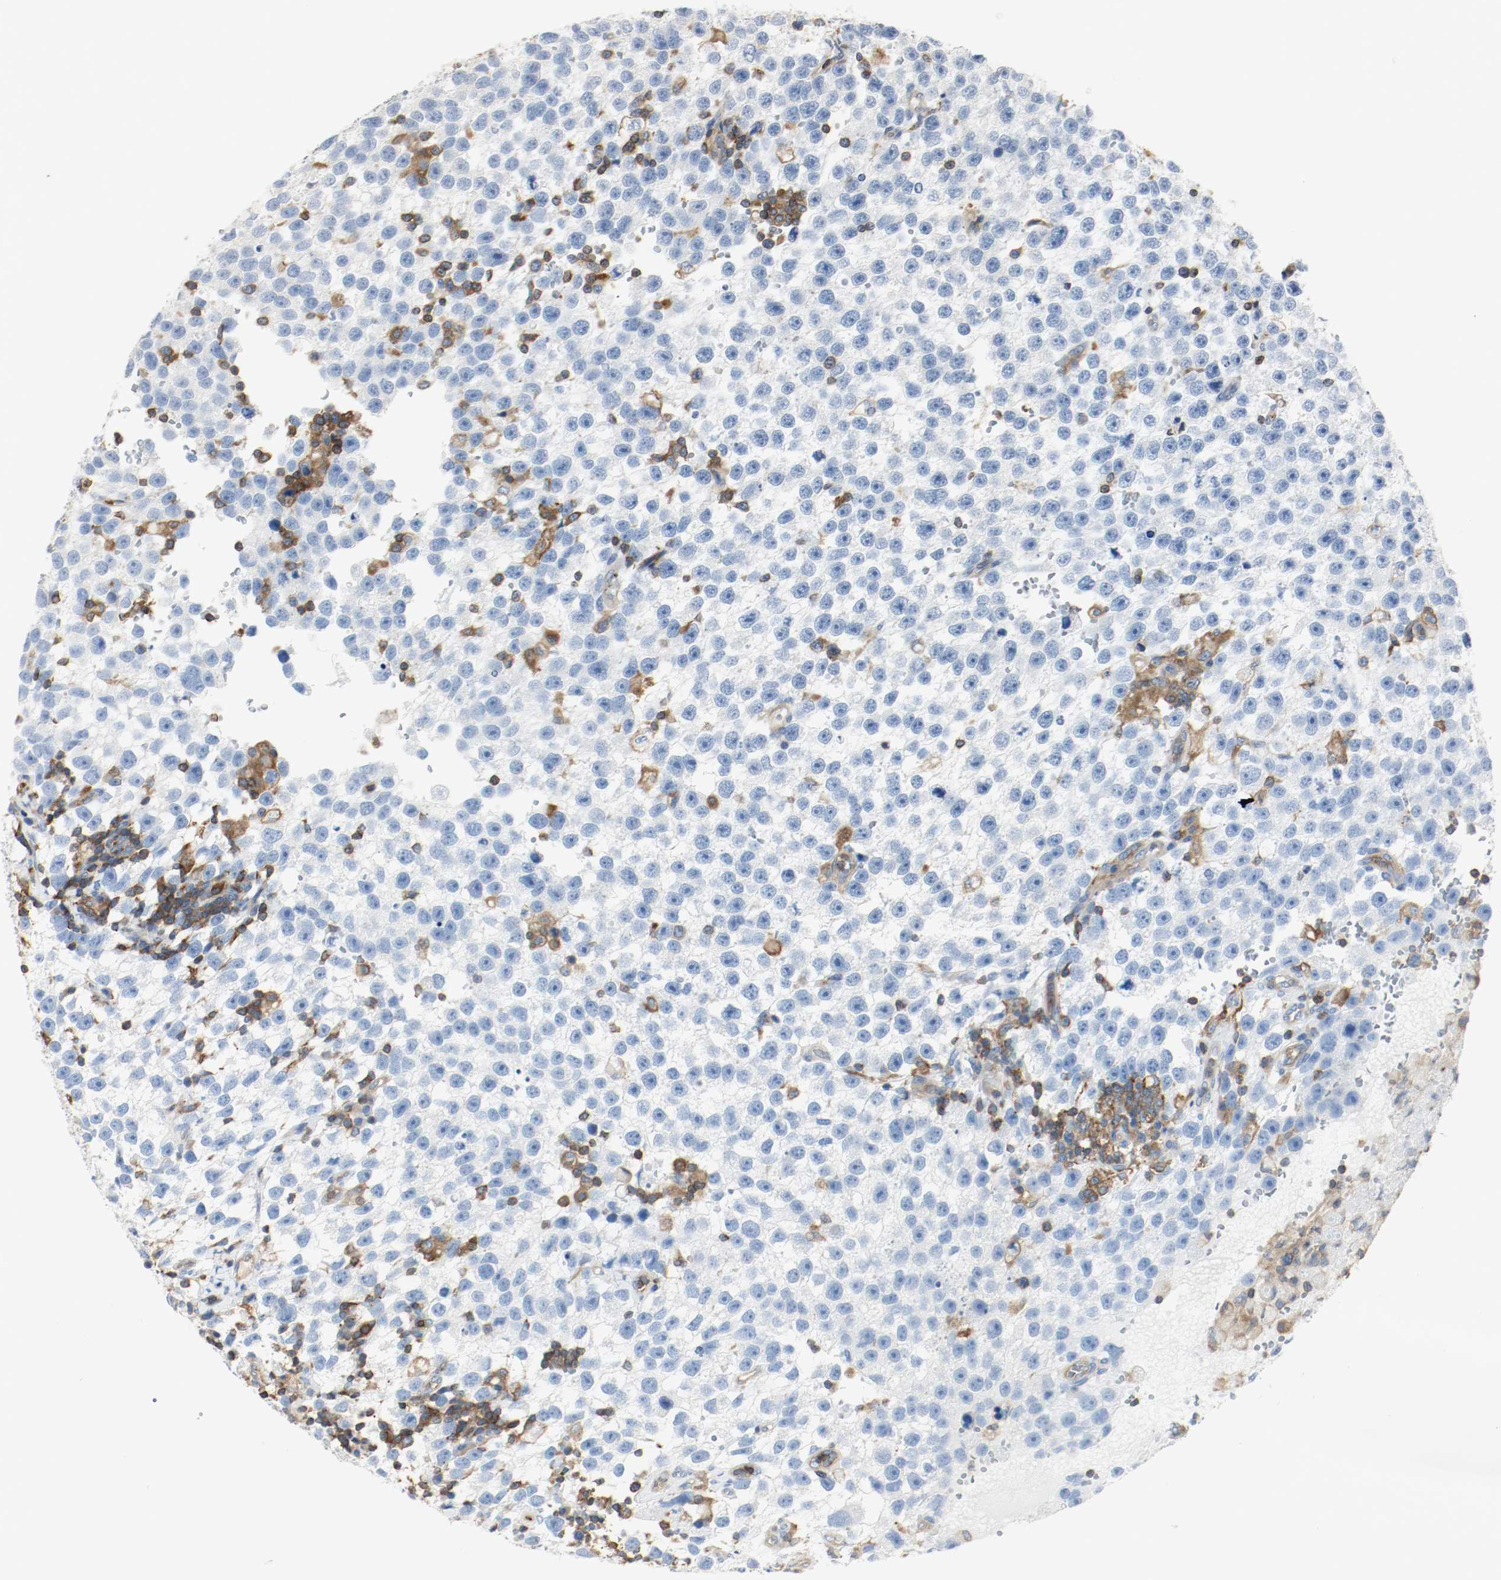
{"staining": {"intensity": "negative", "quantity": "none", "location": "none"}, "tissue": "testis cancer", "cell_type": "Tumor cells", "image_type": "cancer", "snomed": [{"axis": "morphology", "description": "Seminoma, NOS"}, {"axis": "topography", "description": "Testis"}], "caption": "Seminoma (testis) was stained to show a protein in brown. There is no significant expression in tumor cells. The staining was performed using DAB to visualize the protein expression in brown, while the nuclei were stained in blue with hematoxylin (Magnification: 20x).", "gene": "ARPC1B", "patient": {"sex": "male", "age": 33}}